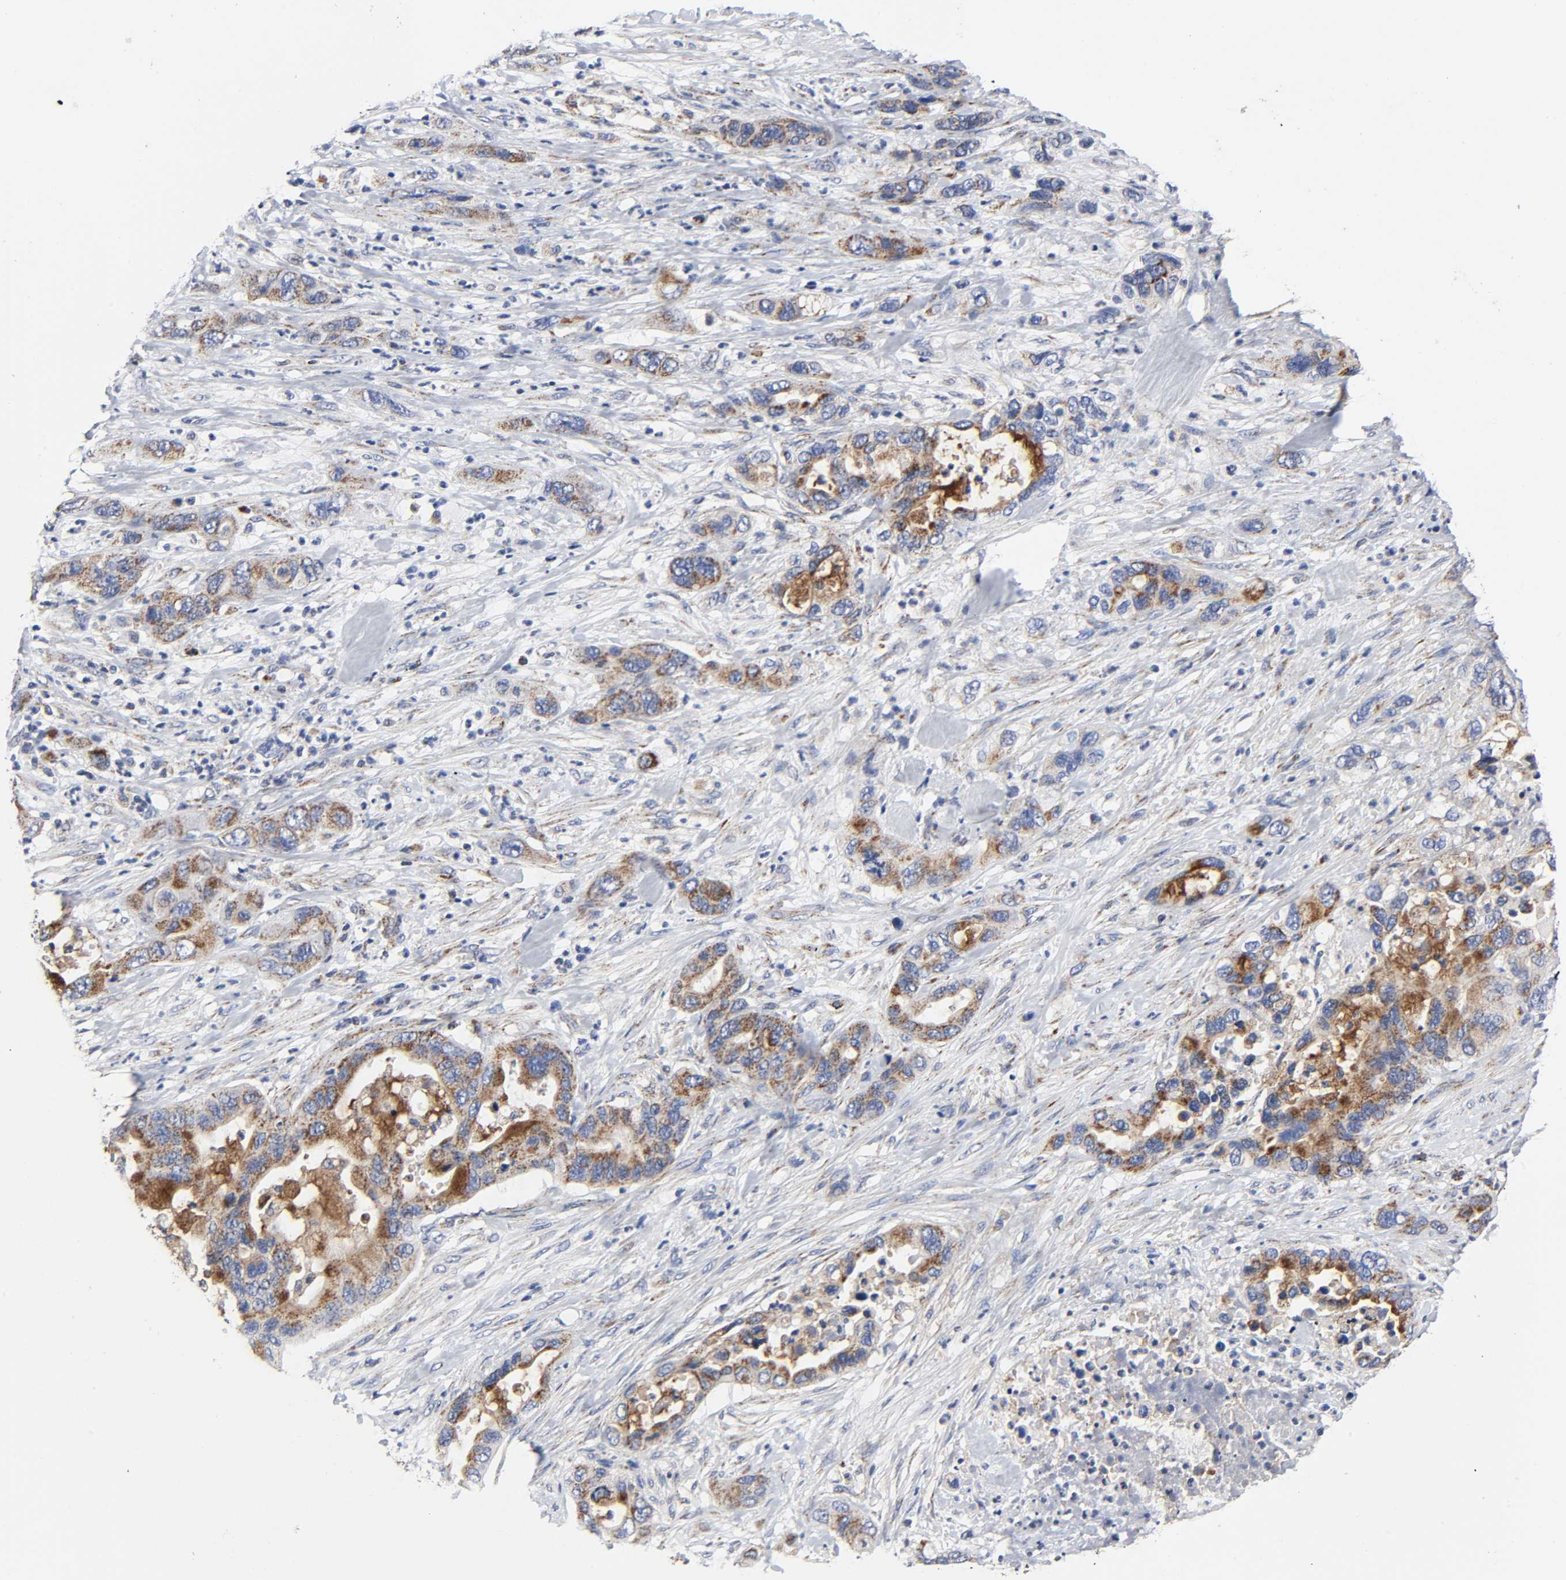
{"staining": {"intensity": "moderate", "quantity": ">75%", "location": "cytoplasmic/membranous"}, "tissue": "pancreatic cancer", "cell_type": "Tumor cells", "image_type": "cancer", "snomed": [{"axis": "morphology", "description": "Adenocarcinoma, NOS"}, {"axis": "topography", "description": "Pancreas"}], "caption": "Approximately >75% of tumor cells in pancreatic adenocarcinoma exhibit moderate cytoplasmic/membranous protein staining as visualized by brown immunohistochemical staining.", "gene": "AOPEP", "patient": {"sex": "female", "age": 71}}